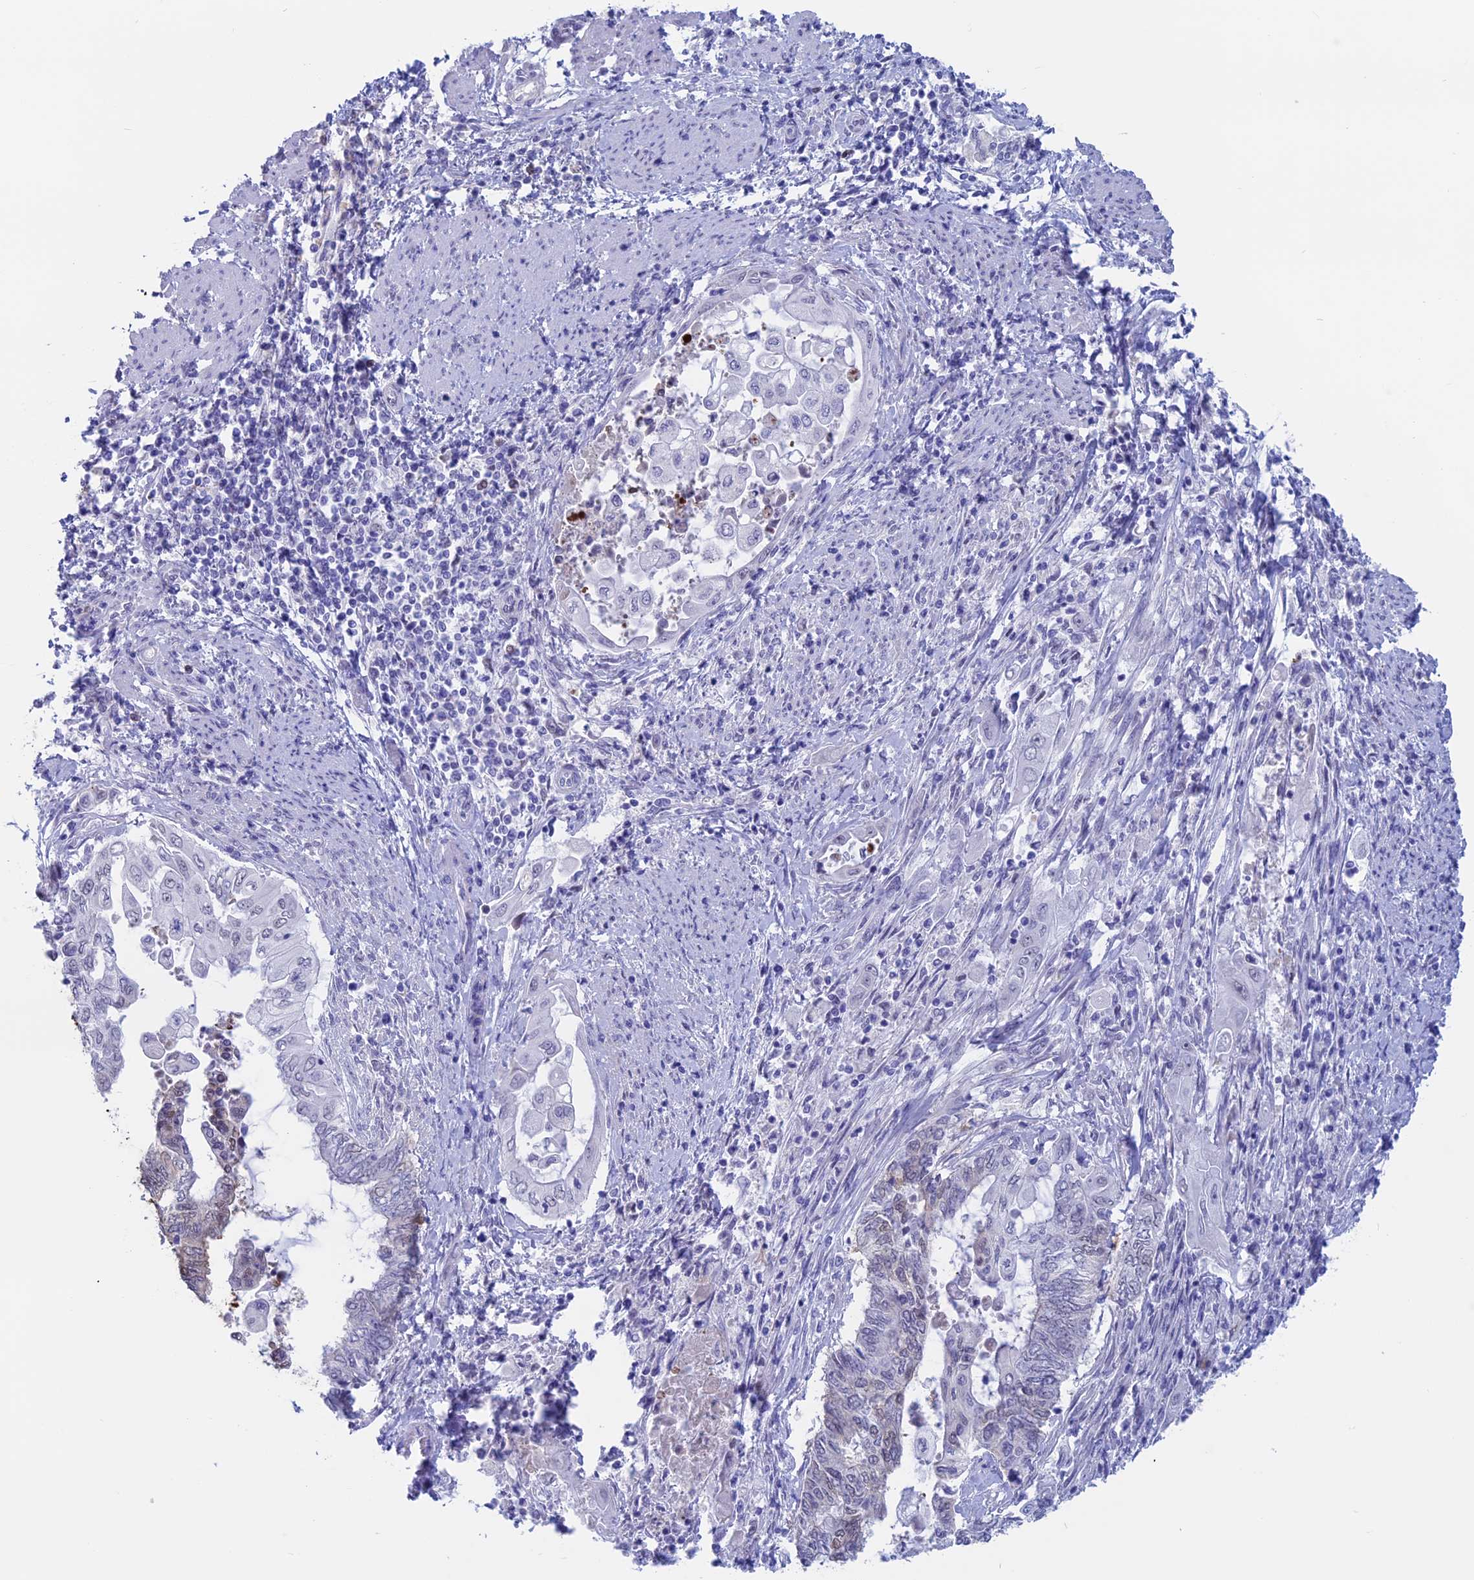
{"staining": {"intensity": "negative", "quantity": "none", "location": "none"}, "tissue": "endometrial cancer", "cell_type": "Tumor cells", "image_type": "cancer", "snomed": [{"axis": "morphology", "description": "Adenocarcinoma, NOS"}, {"axis": "topography", "description": "Uterus"}, {"axis": "topography", "description": "Endometrium"}], "caption": "IHC image of neoplastic tissue: human adenocarcinoma (endometrial) stained with DAB shows no significant protein staining in tumor cells.", "gene": "LHFPL2", "patient": {"sex": "female", "age": 70}}